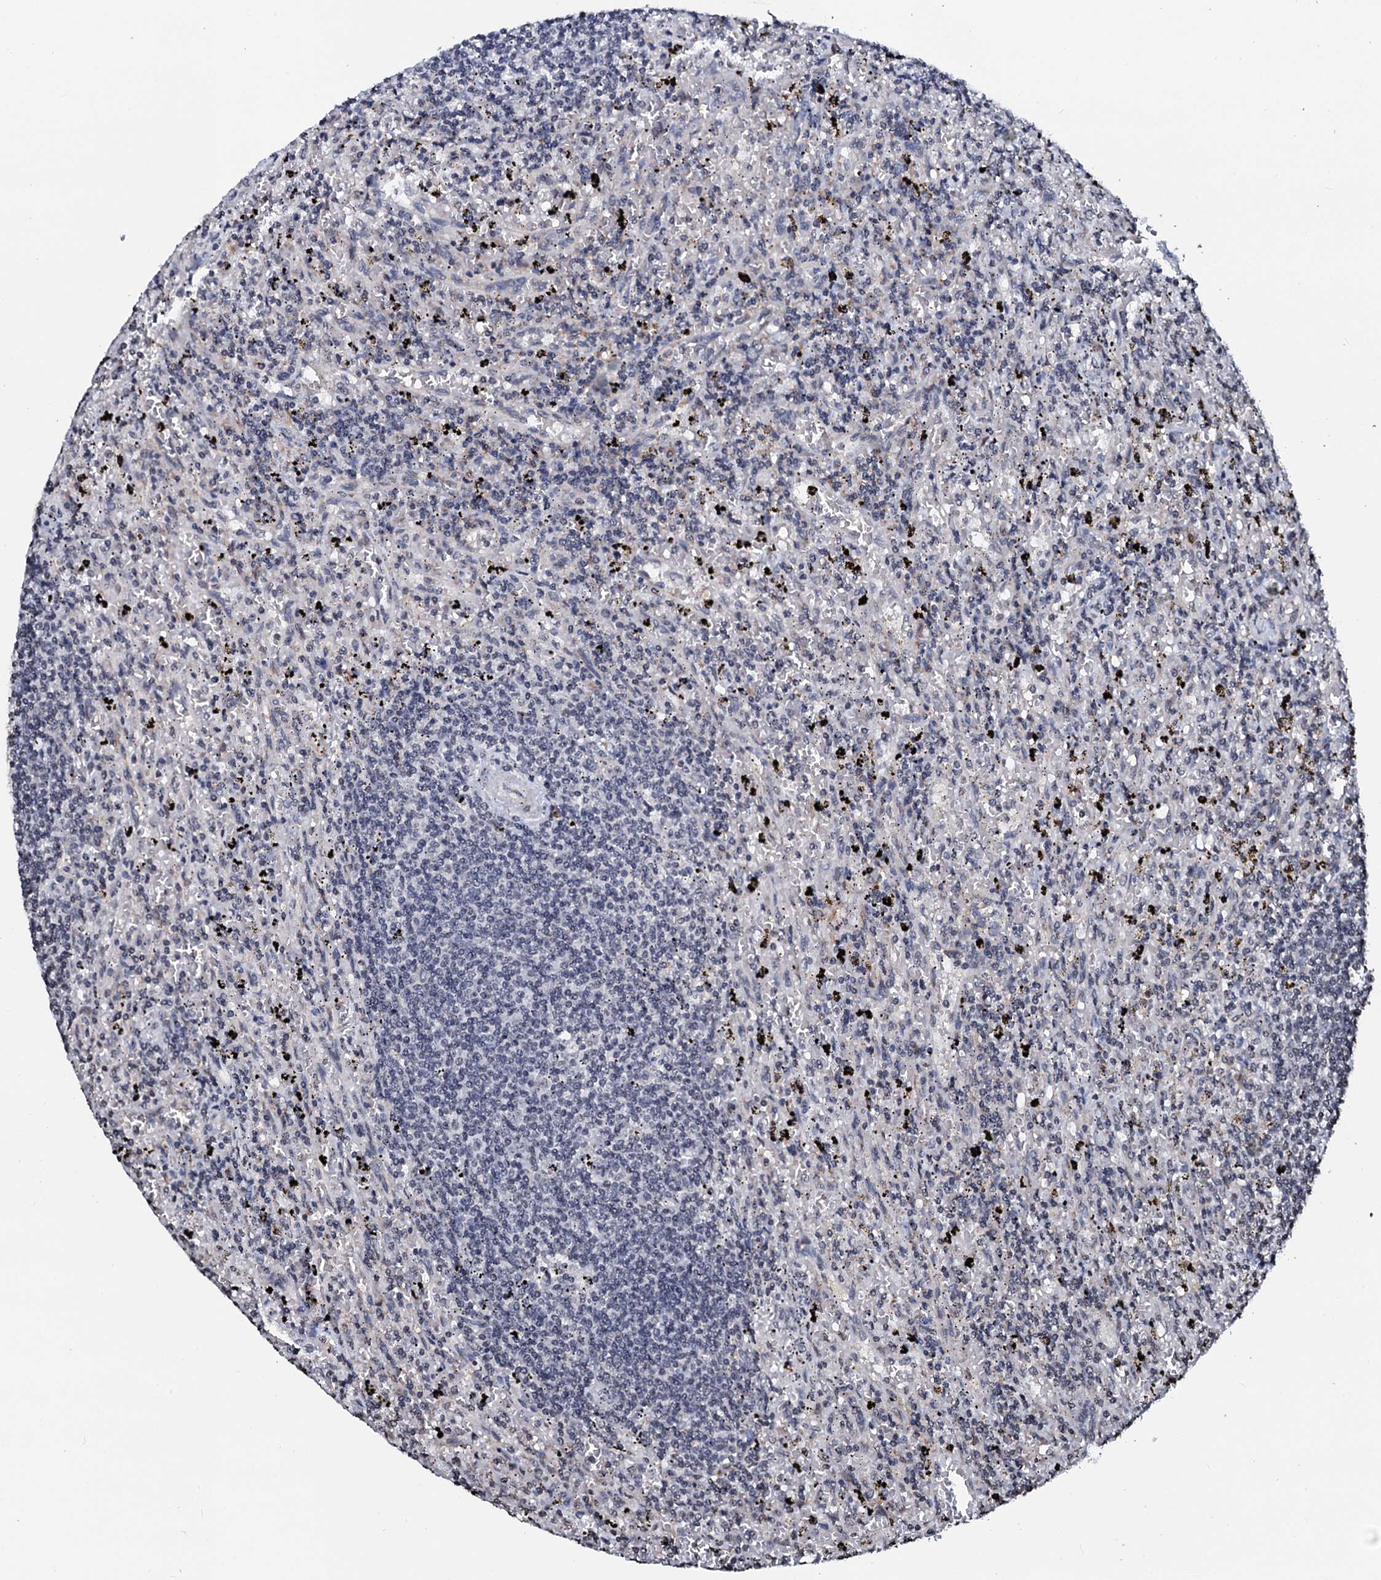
{"staining": {"intensity": "negative", "quantity": "none", "location": "none"}, "tissue": "lymphoma", "cell_type": "Tumor cells", "image_type": "cancer", "snomed": [{"axis": "morphology", "description": "Malignant lymphoma, non-Hodgkin's type, Low grade"}, {"axis": "topography", "description": "Spleen"}], "caption": "This is an immunohistochemistry histopathology image of human lymphoma. There is no staining in tumor cells.", "gene": "LSM11", "patient": {"sex": "male", "age": 76}}